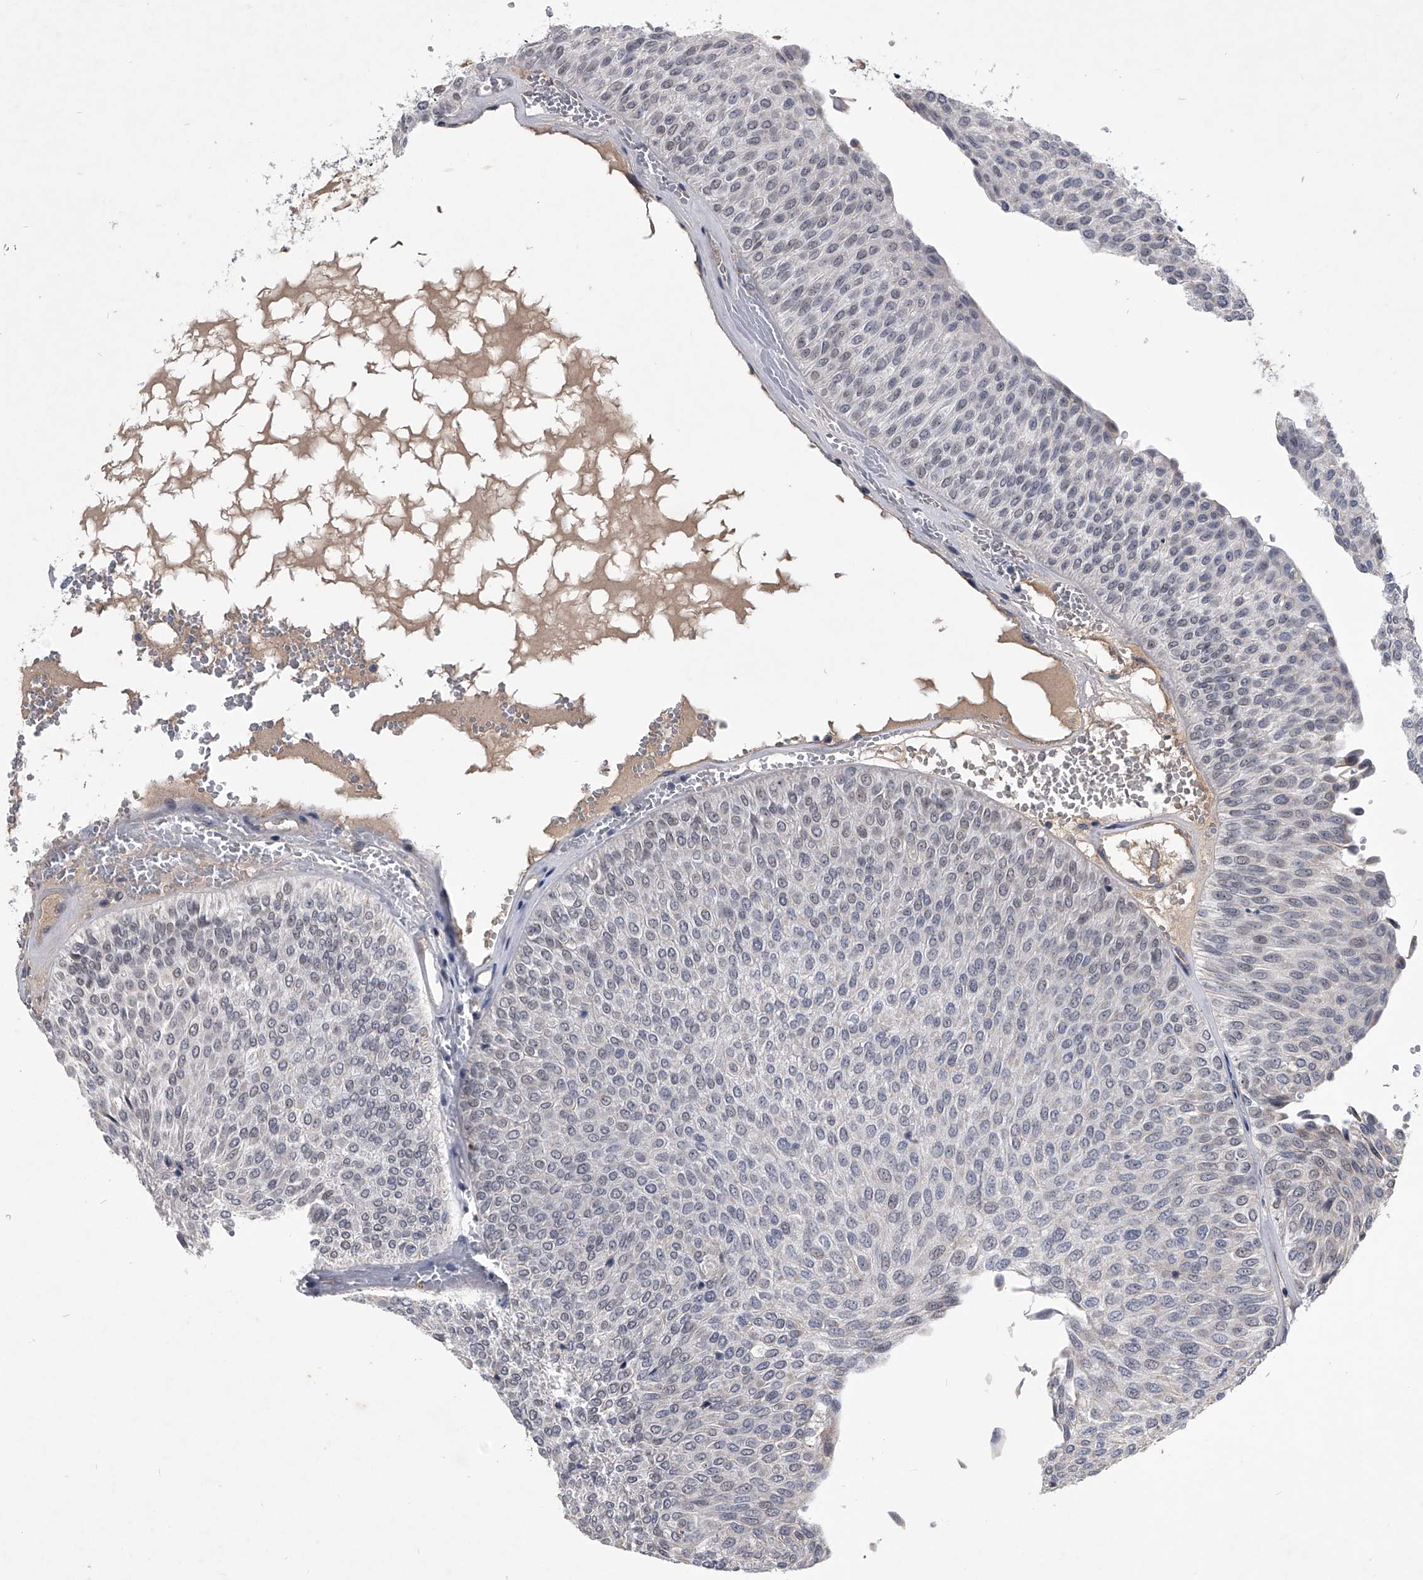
{"staining": {"intensity": "negative", "quantity": "none", "location": "none"}, "tissue": "urothelial cancer", "cell_type": "Tumor cells", "image_type": "cancer", "snomed": [{"axis": "morphology", "description": "Urothelial carcinoma, Low grade"}, {"axis": "topography", "description": "Urinary bladder"}], "caption": "The immunohistochemistry (IHC) micrograph has no significant staining in tumor cells of urothelial cancer tissue.", "gene": "ZNF76", "patient": {"sex": "male", "age": 78}}